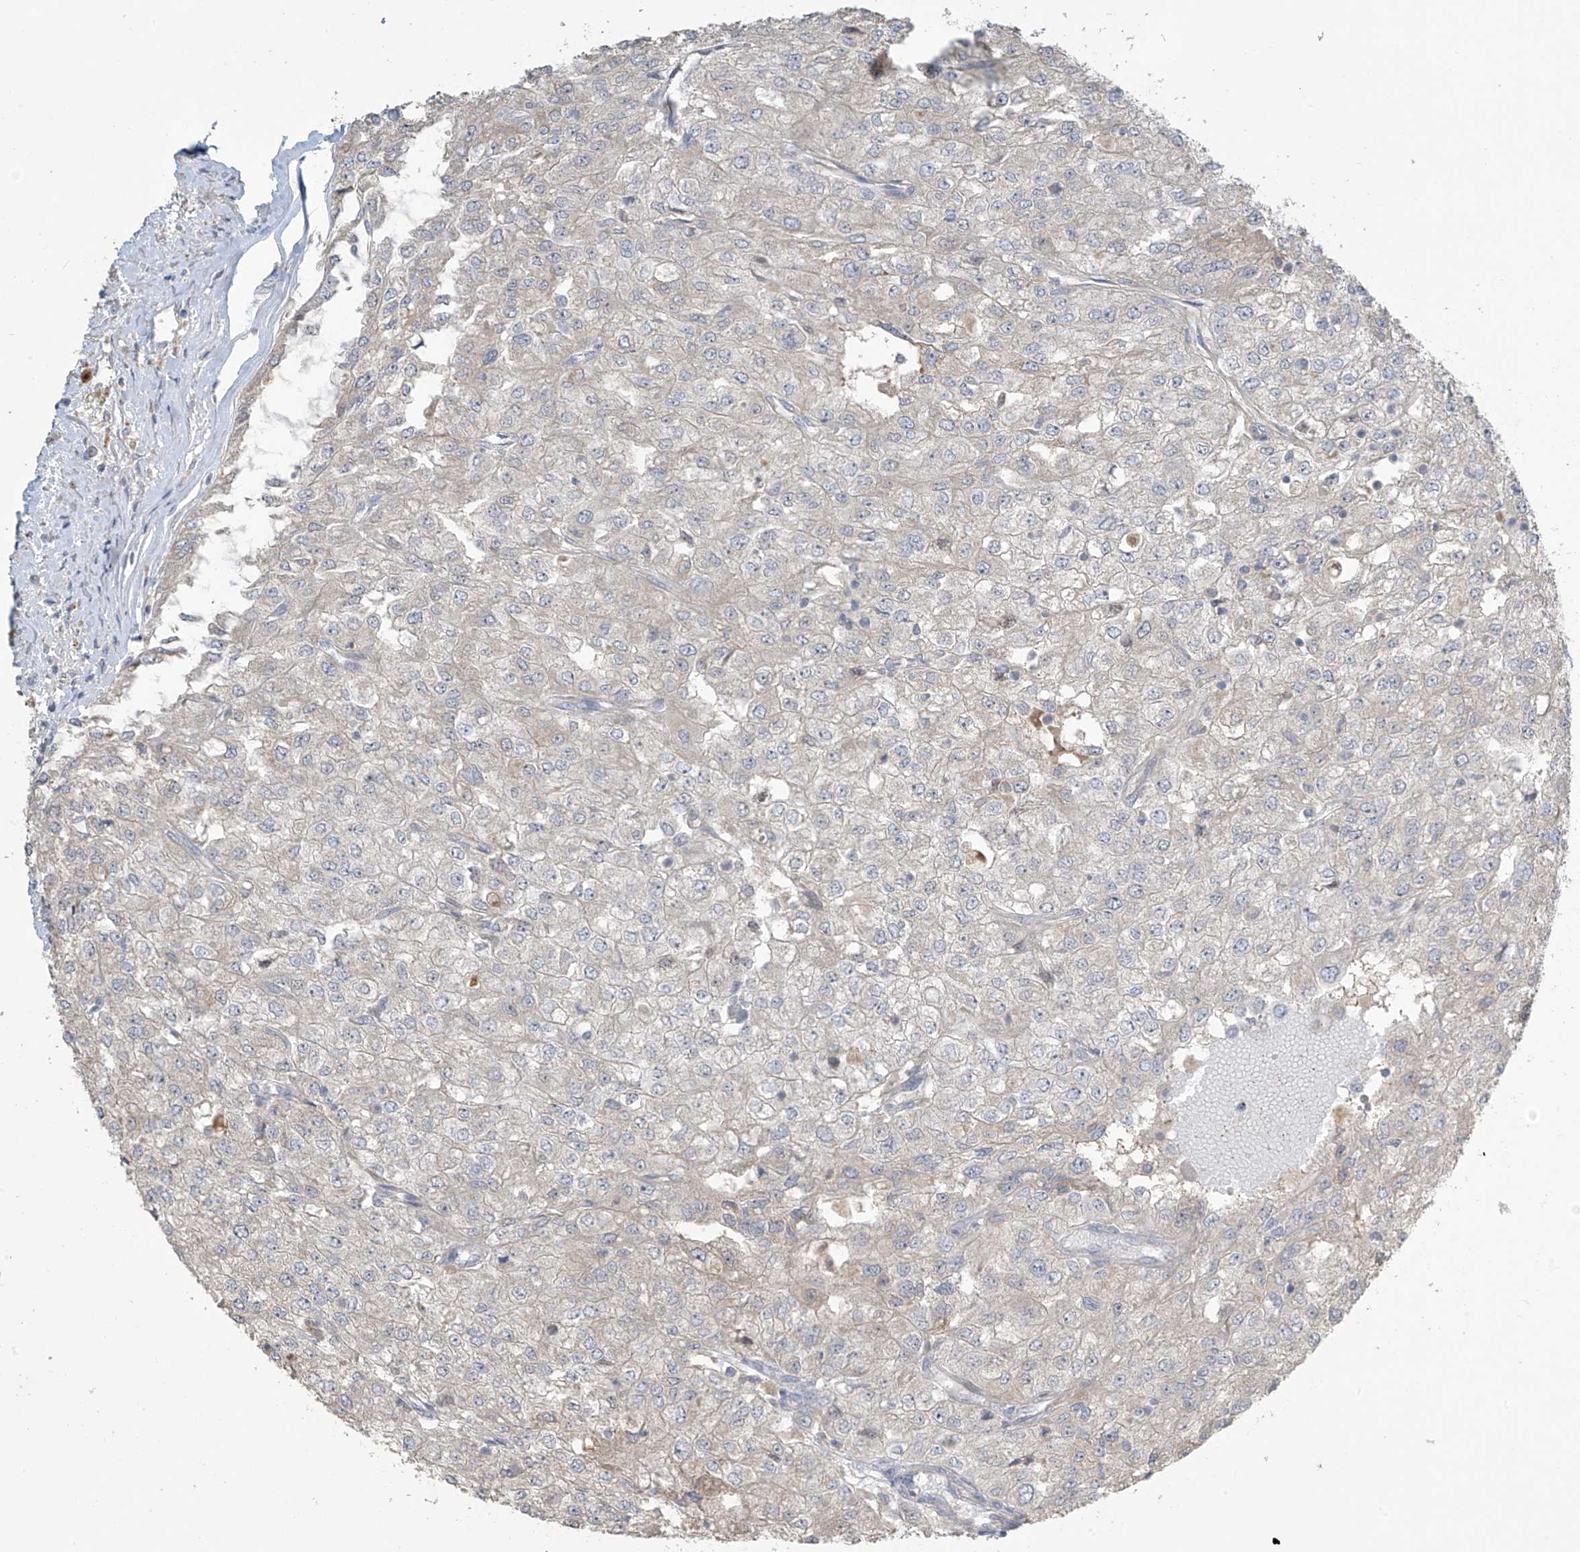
{"staining": {"intensity": "negative", "quantity": "none", "location": "none"}, "tissue": "renal cancer", "cell_type": "Tumor cells", "image_type": "cancer", "snomed": [{"axis": "morphology", "description": "Adenocarcinoma, NOS"}, {"axis": "topography", "description": "Kidney"}], "caption": "An immunohistochemistry micrograph of renal cancer is shown. There is no staining in tumor cells of renal cancer.", "gene": "SLFN14", "patient": {"sex": "female", "age": 54}}